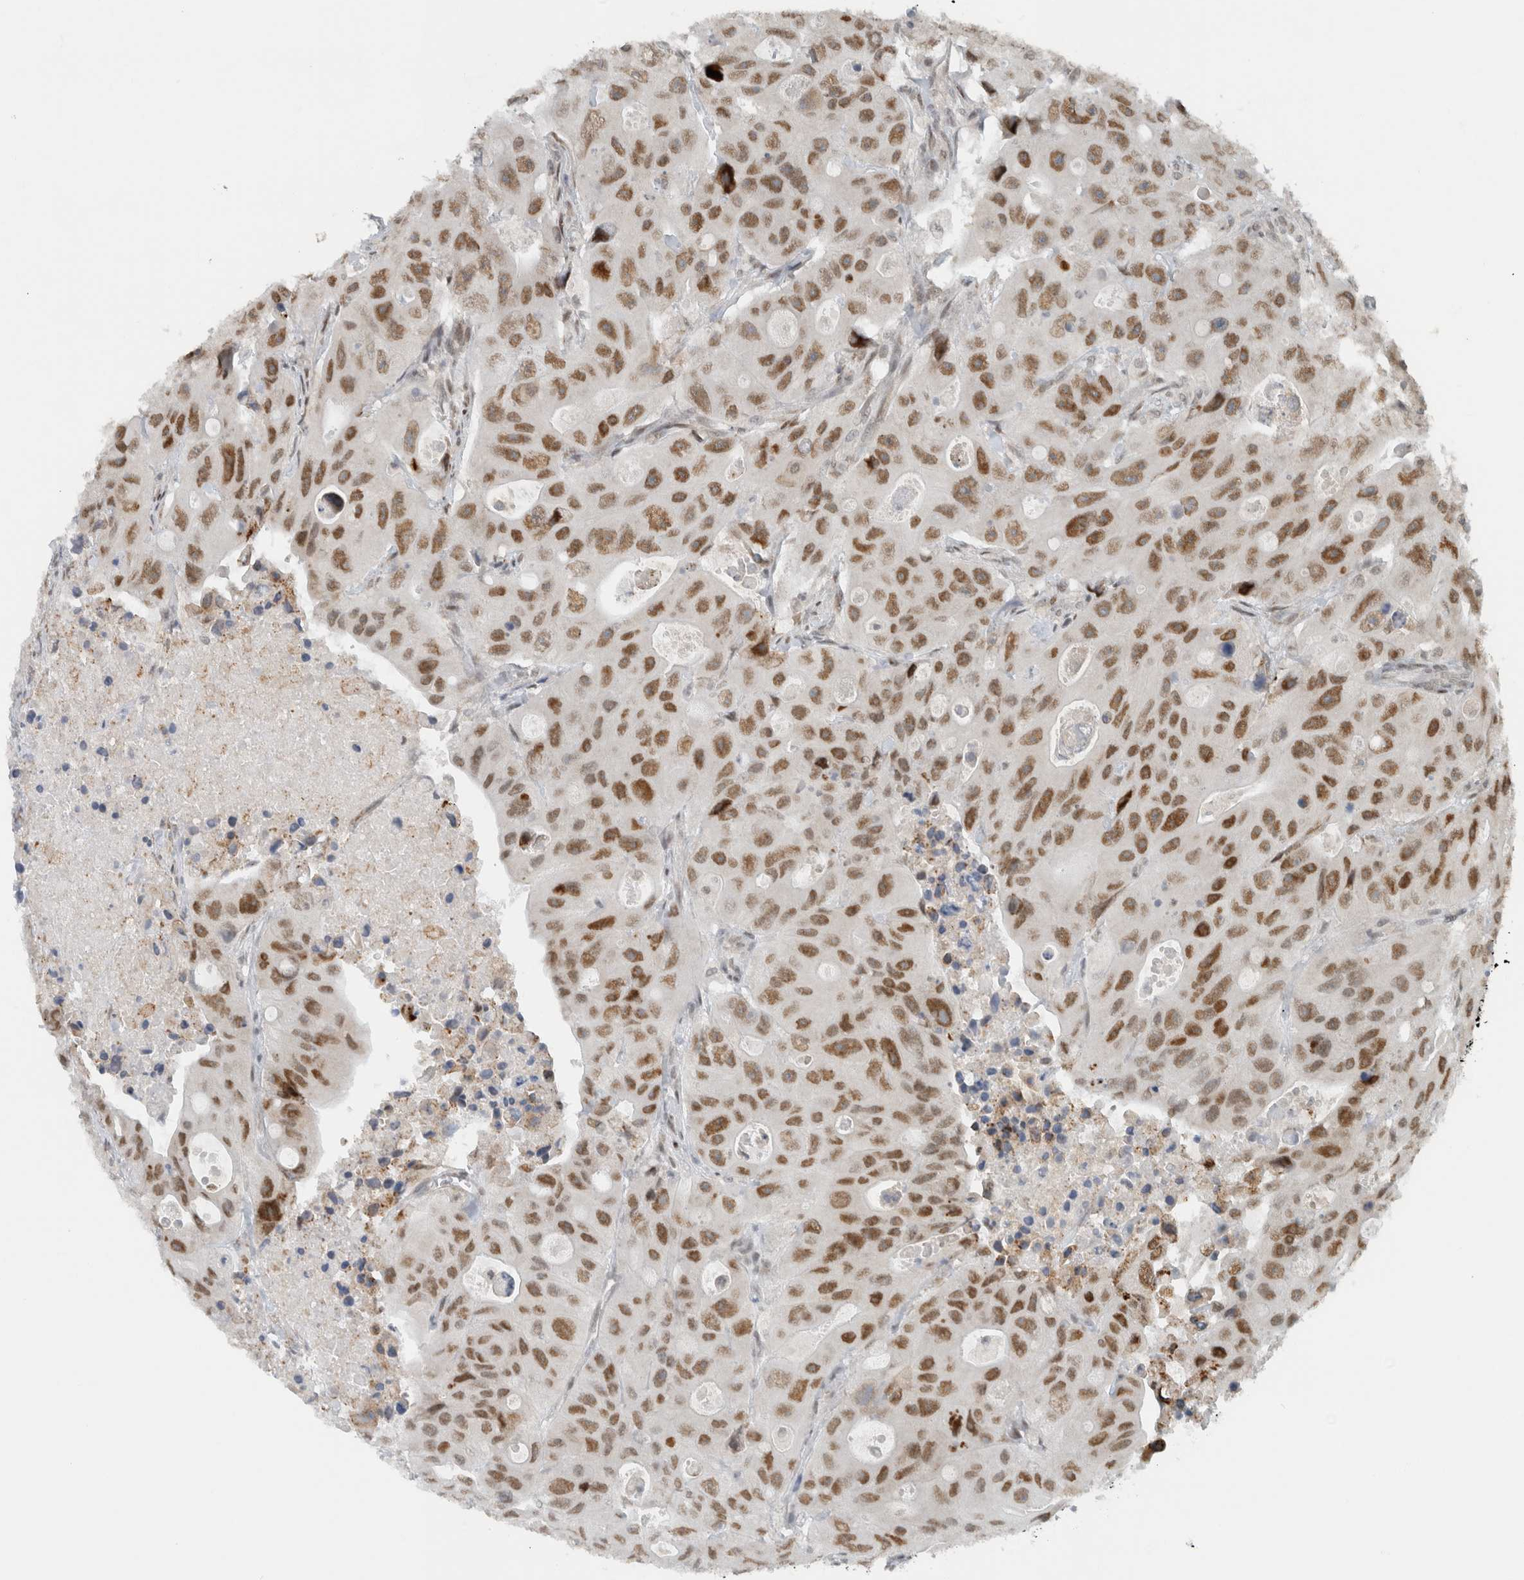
{"staining": {"intensity": "moderate", "quantity": ">75%", "location": "nuclear"}, "tissue": "colorectal cancer", "cell_type": "Tumor cells", "image_type": "cancer", "snomed": [{"axis": "morphology", "description": "Adenocarcinoma, NOS"}, {"axis": "topography", "description": "Colon"}], "caption": "Immunohistochemistry (IHC) of human colorectal adenocarcinoma reveals medium levels of moderate nuclear expression in about >75% of tumor cells.", "gene": "HNRNPR", "patient": {"sex": "female", "age": 46}}